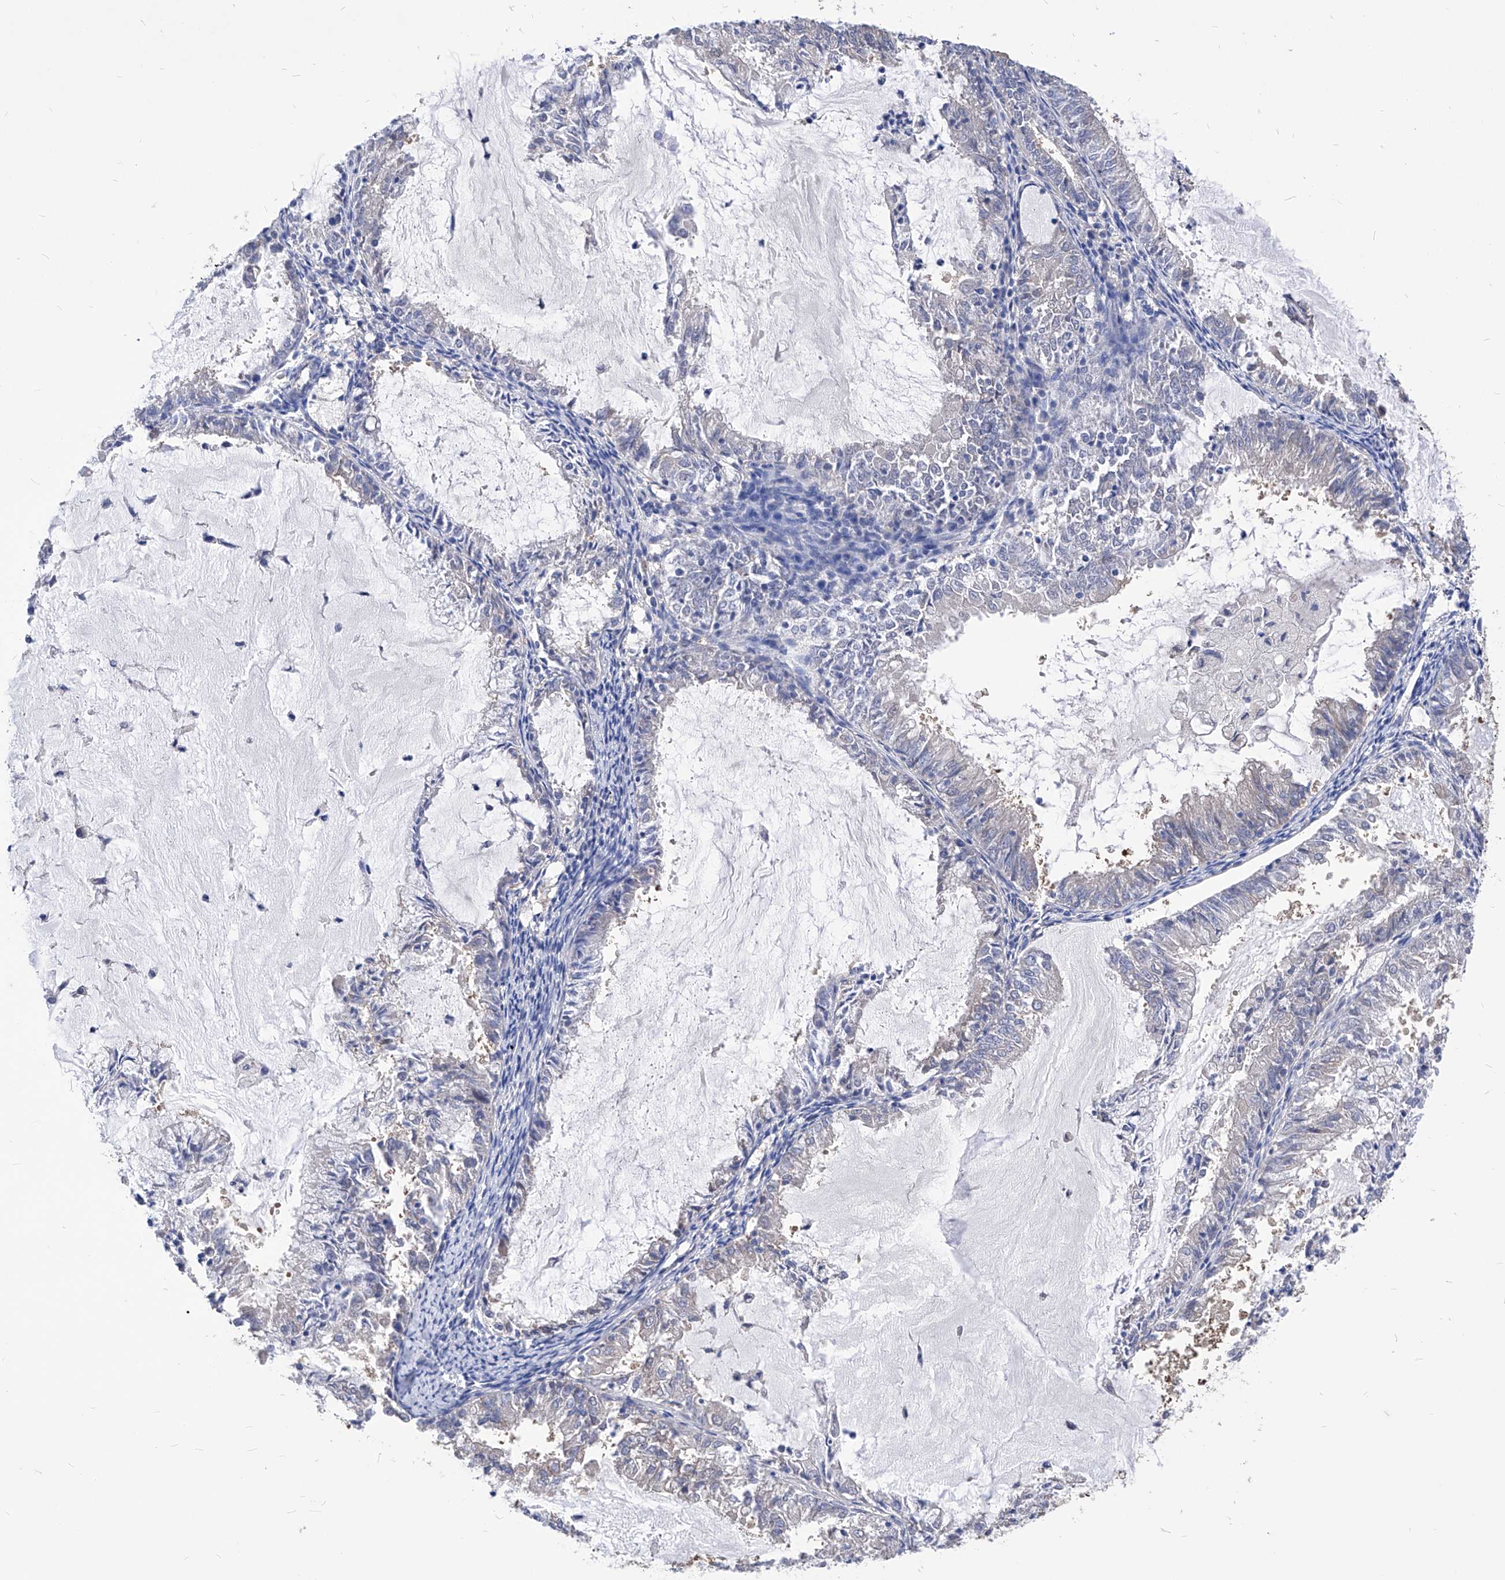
{"staining": {"intensity": "weak", "quantity": "<25%", "location": "cytoplasmic/membranous"}, "tissue": "endometrial cancer", "cell_type": "Tumor cells", "image_type": "cancer", "snomed": [{"axis": "morphology", "description": "Adenocarcinoma, NOS"}, {"axis": "topography", "description": "Endometrium"}], "caption": "The immunohistochemistry micrograph has no significant positivity in tumor cells of endometrial cancer (adenocarcinoma) tissue.", "gene": "XPNPEP1", "patient": {"sex": "female", "age": 57}}